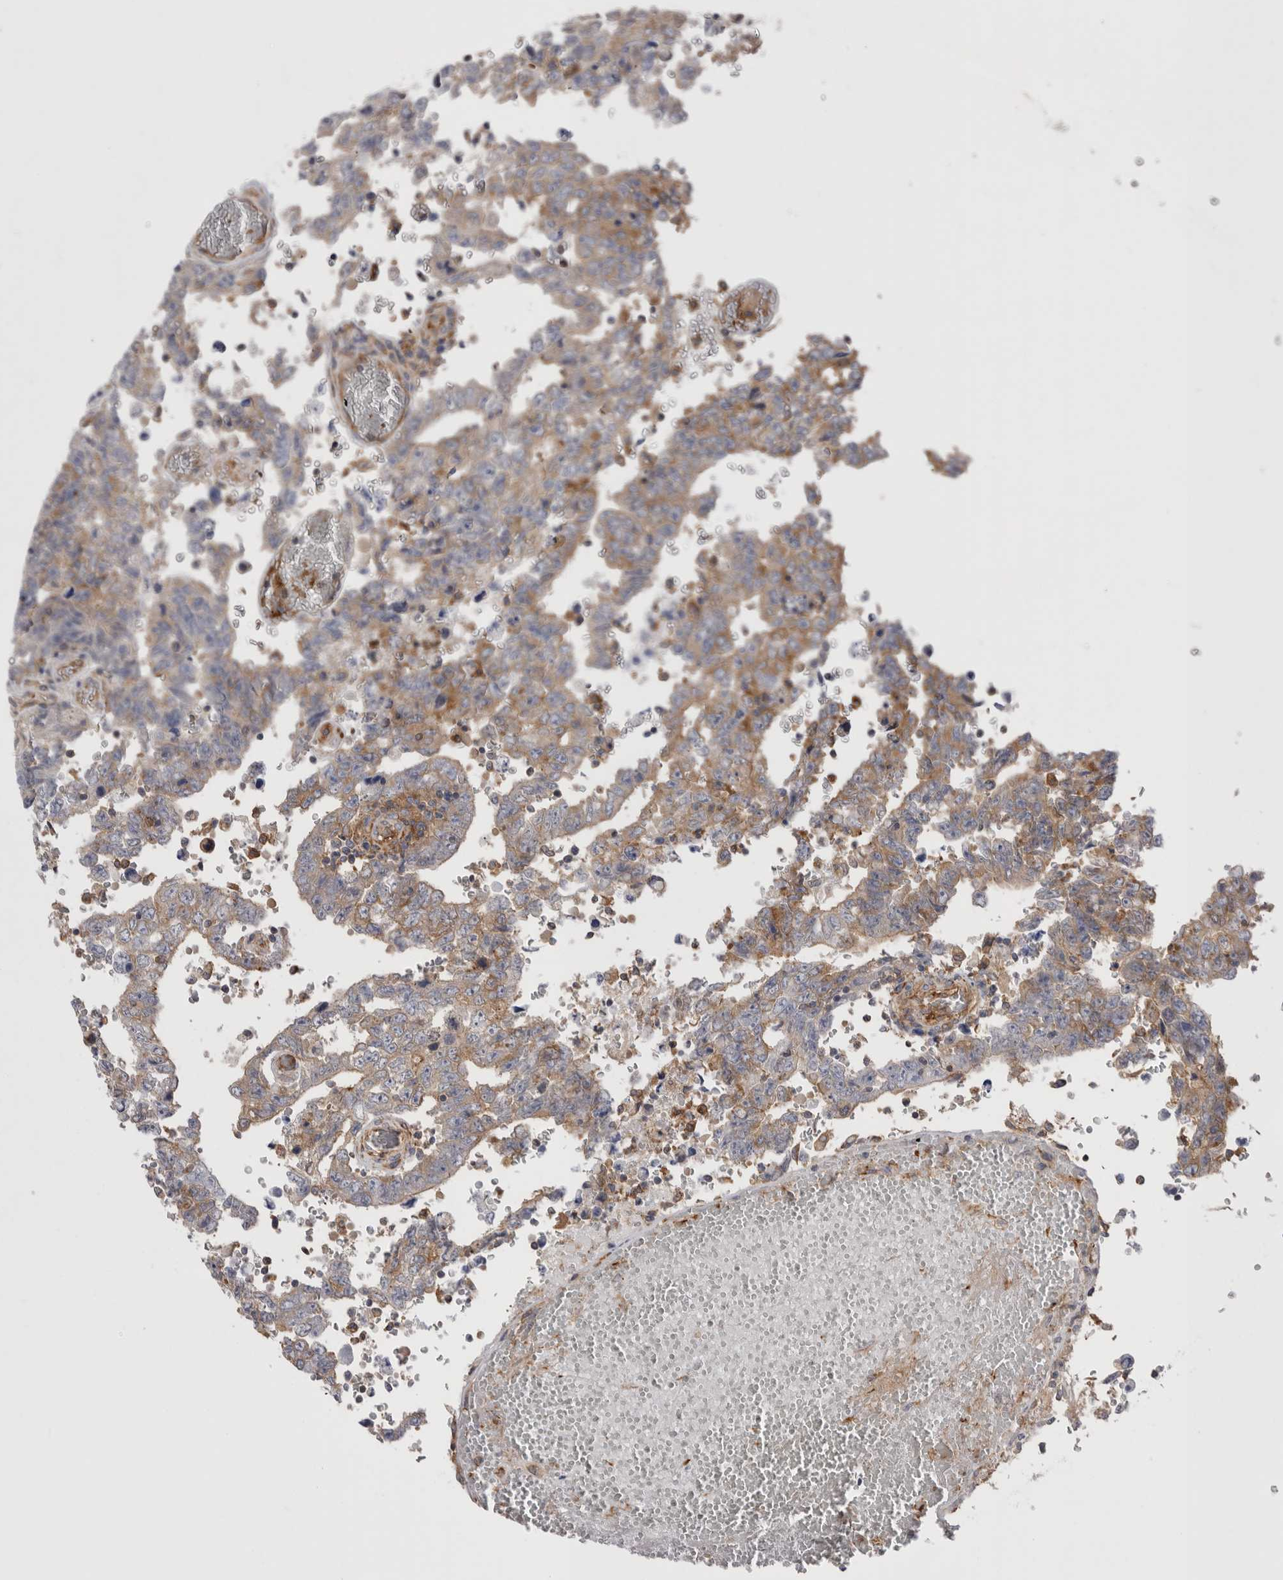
{"staining": {"intensity": "weak", "quantity": ">75%", "location": "cytoplasmic/membranous"}, "tissue": "testis cancer", "cell_type": "Tumor cells", "image_type": "cancer", "snomed": [{"axis": "morphology", "description": "Carcinoma, Embryonal, NOS"}, {"axis": "topography", "description": "Testis"}], "caption": "Protein staining reveals weak cytoplasmic/membranous expression in about >75% of tumor cells in embryonal carcinoma (testis). (IHC, brightfield microscopy, high magnification).", "gene": "RAB11FIP1", "patient": {"sex": "male", "age": 26}}